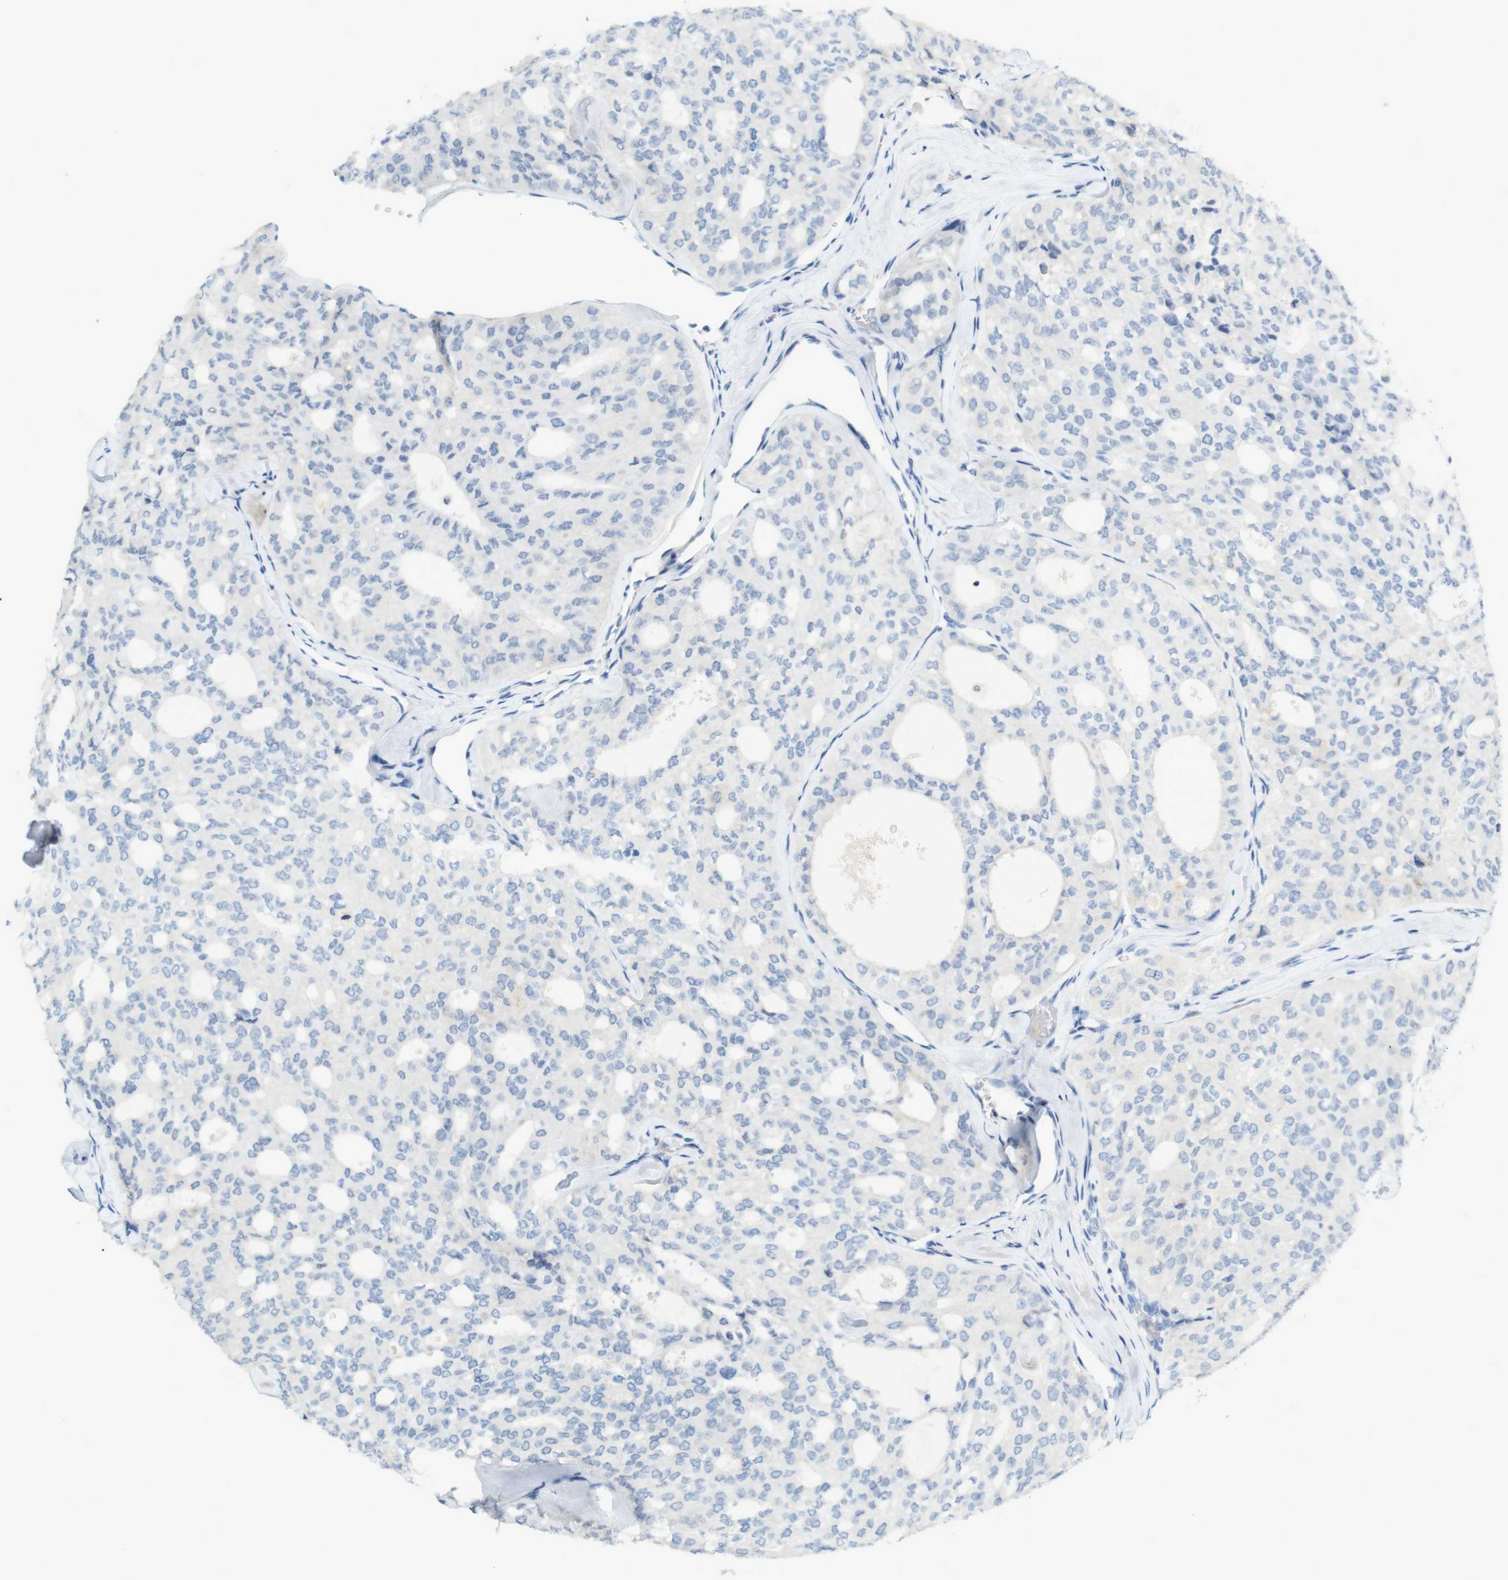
{"staining": {"intensity": "negative", "quantity": "none", "location": "none"}, "tissue": "thyroid cancer", "cell_type": "Tumor cells", "image_type": "cancer", "snomed": [{"axis": "morphology", "description": "Follicular adenoma carcinoma, NOS"}, {"axis": "topography", "description": "Thyroid gland"}], "caption": "The immunohistochemistry histopathology image has no significant positivity in tumor cells of thyroid cancer (follicular adenoma carcinoma) tissue.", "gene": "LRRK2", "patient": {"sex": "male", "age": 75}}